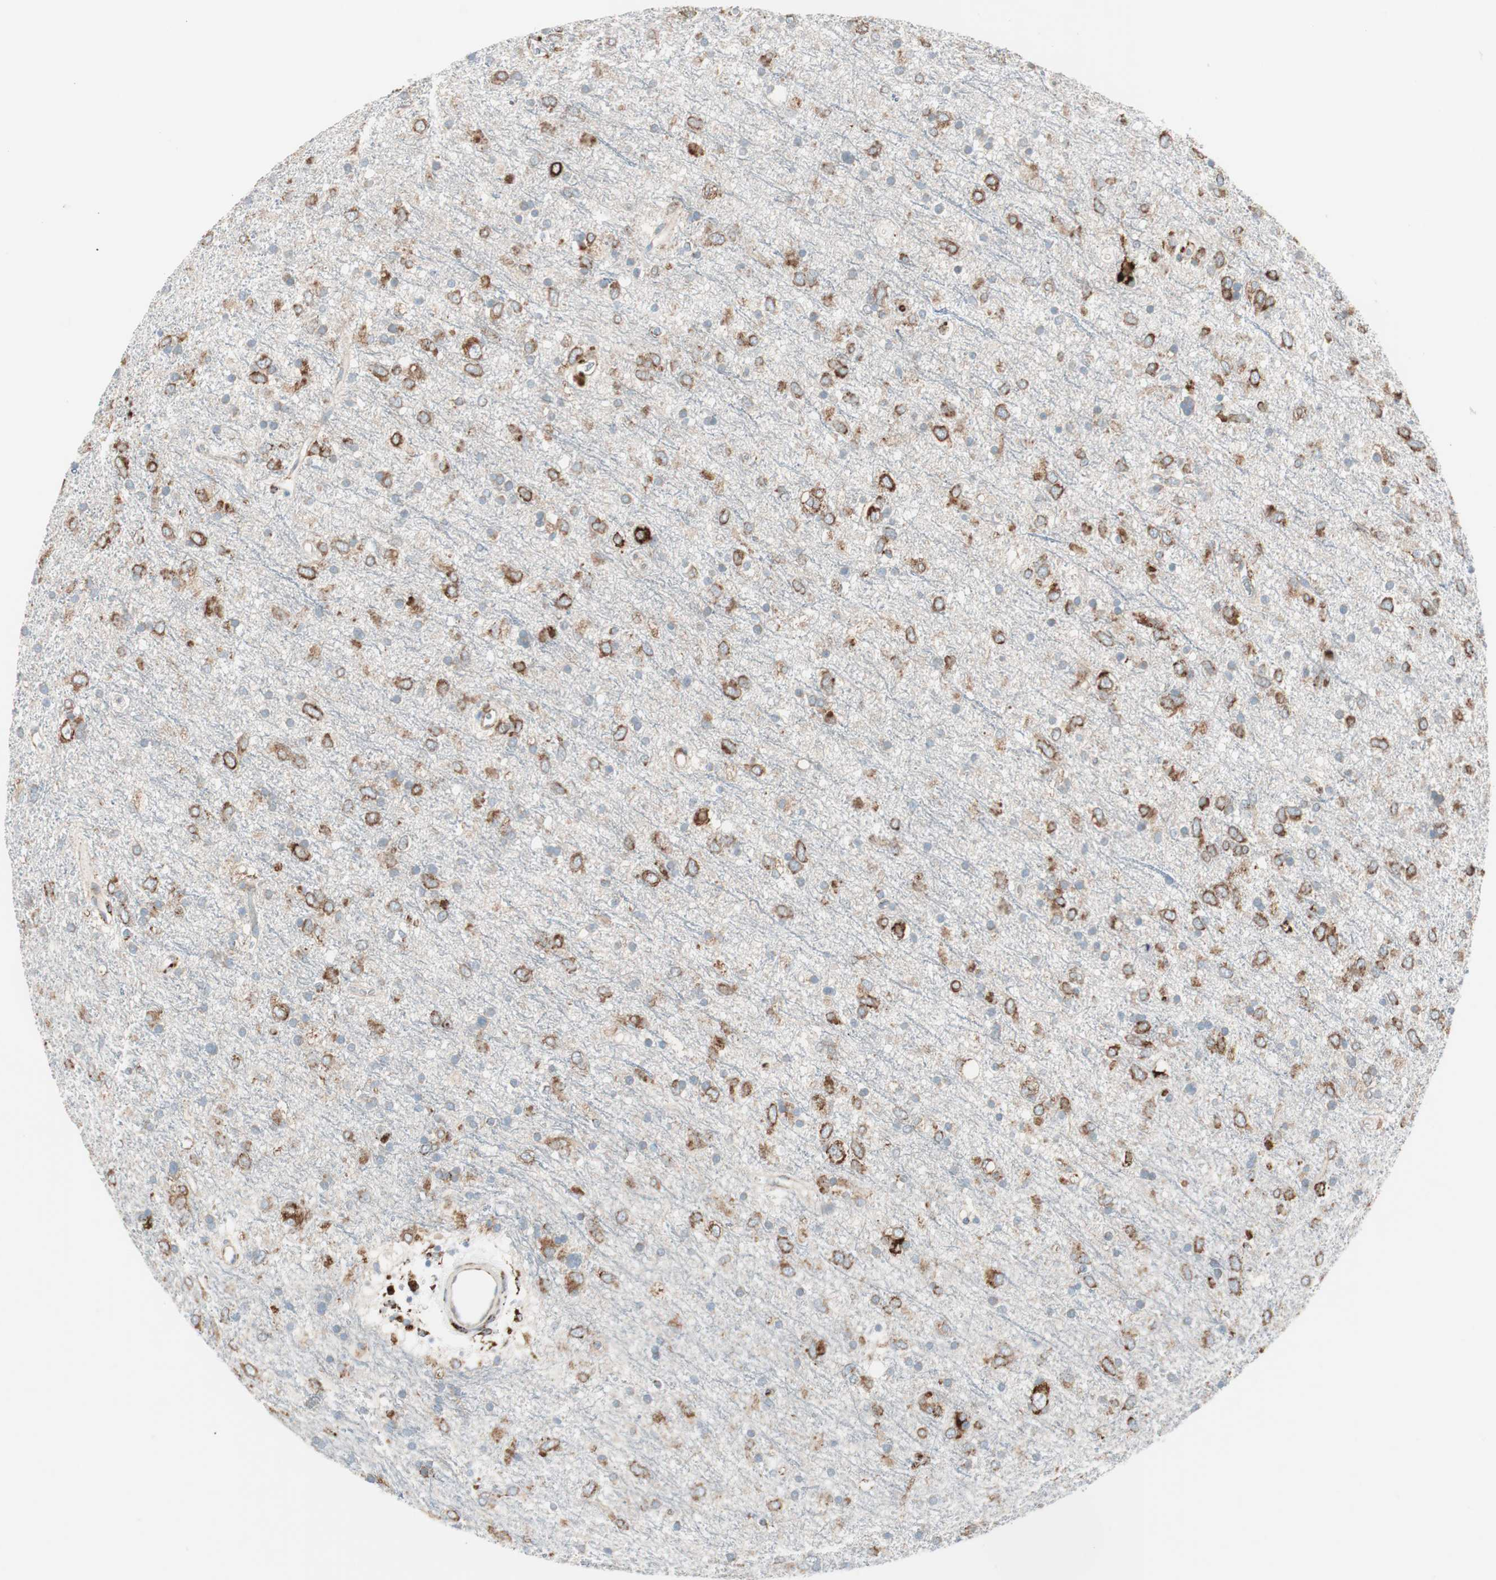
{"staining": {"intensity": "strong", "quantity": ">75%", "location": "cytoplasmic/membranous"}, "tissue": "glioma", "cell_type": "Tumor cells", "image_type": "cancer", "snomed": [{"axis": "morphology", "description": "Glioma, malignant, Low grade"}, {"axis": "topography", "description": "Brain"}], "caption": "Immunohistochemistry of low-grade glioma (malignant) displays high levels of strong cytoplasmic/membranous positivity in about >75% of tumor cells. (Stains: DAB (3,3'-diaminobenzidine) in brown, nuclei in blue, Microscopy: brightfield microscopy at high magnification).", "gene": "P4HTM", "patient": {"sex": "male", "age": 77}}